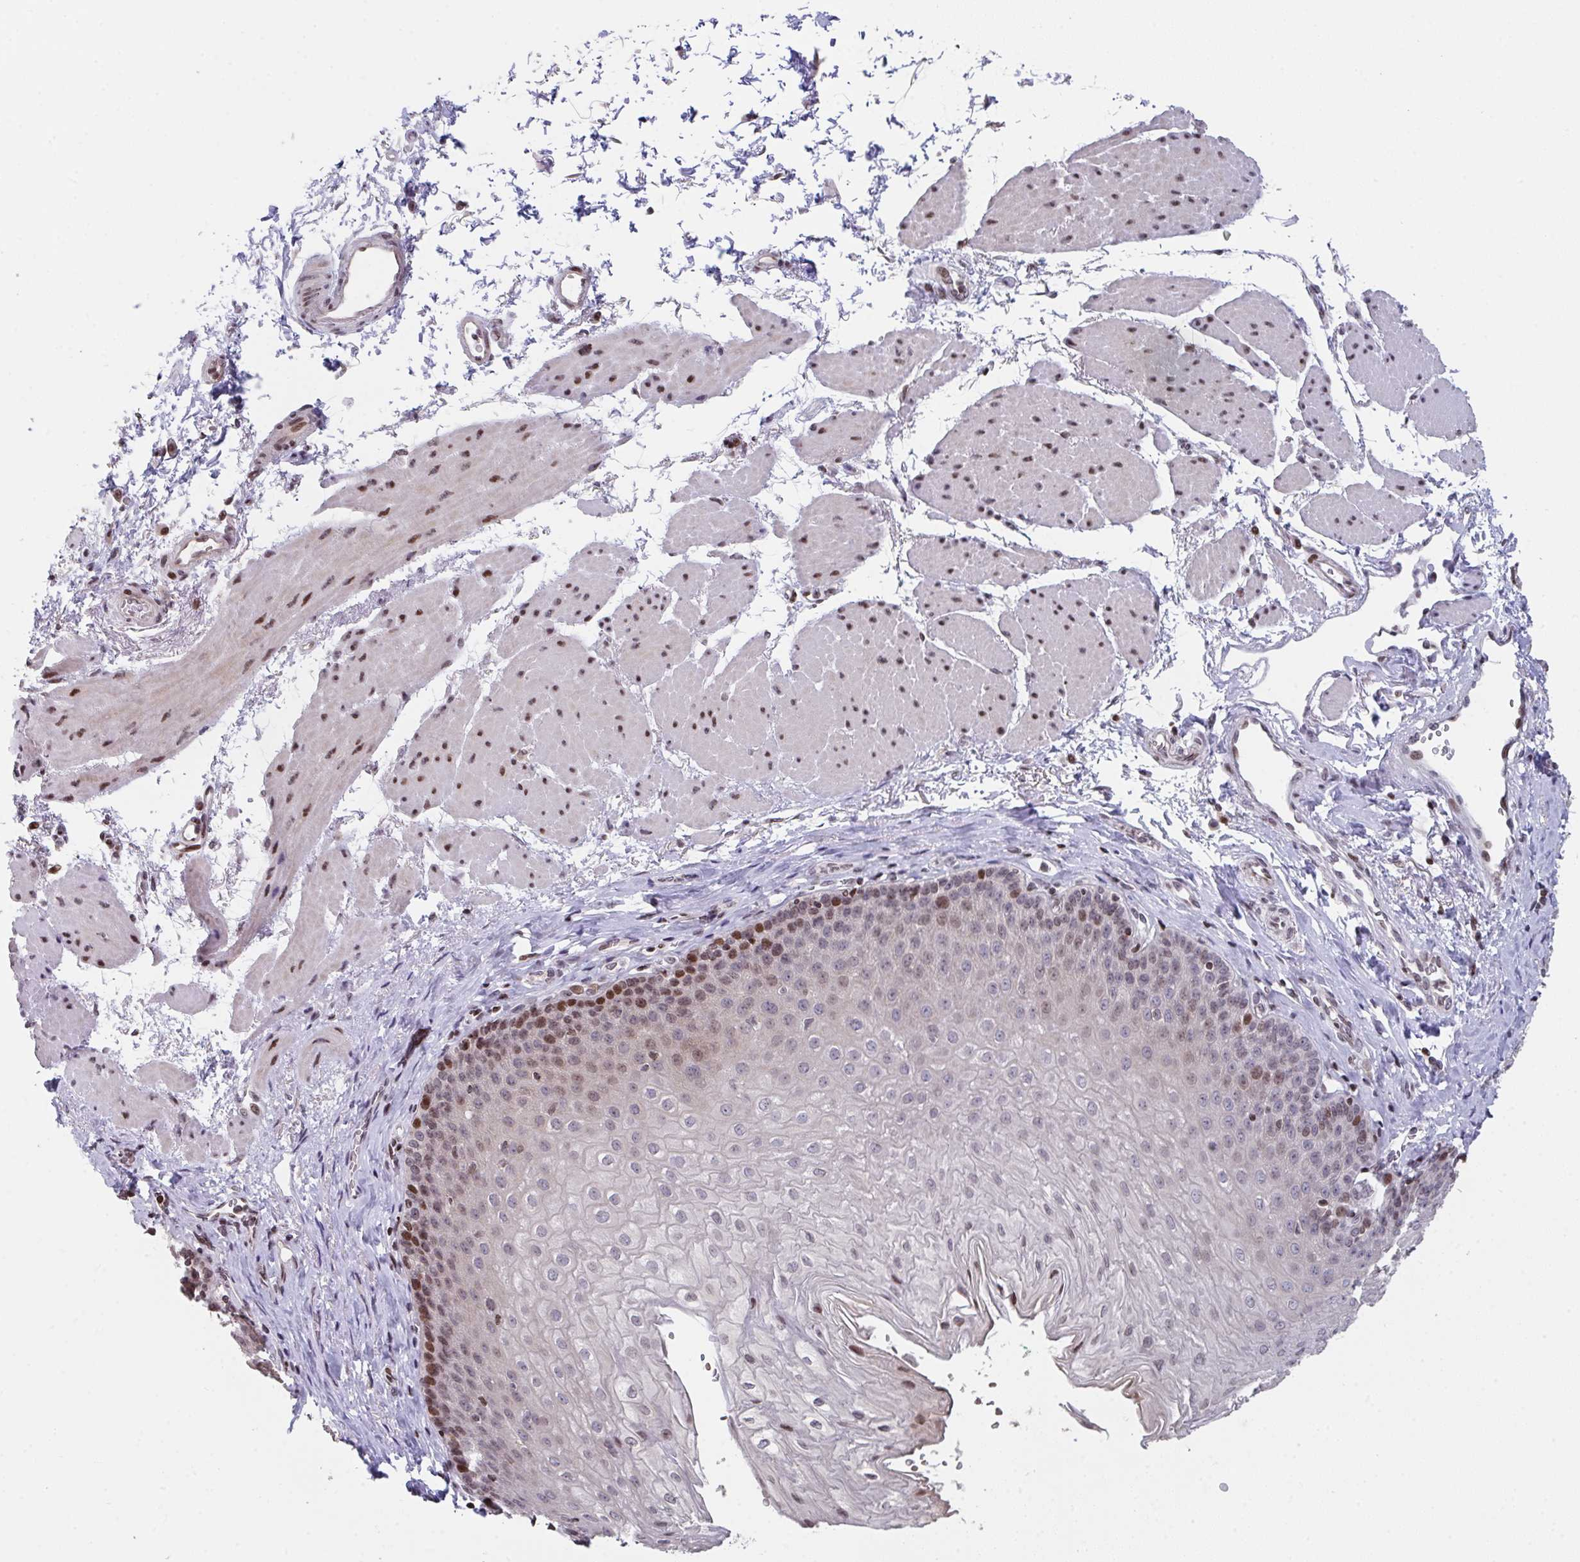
{"staining": {"intensity": "strong", "quantity": "<25%", "location": "nuclear"}, "tissue": "esophagus", "cell_type": "Squamous epithelial cells", "image_type": "normal", "snomed": [{"axis": "morphology", "description": "Normal tissue, NOS"}, {"axis": "topography", "description": "Esophagus"}], "caption": "Strong nuclear positivity is identified in about <25% of squamous epithelial cells in normal esophagus. The protein of interest is stained brown, and the nuclei are stained in blue (DAB IHC with brightfield microscopy, high magnification).", "gene": "PCDHB8", "patient": {"sex": "female", "age": 81}}